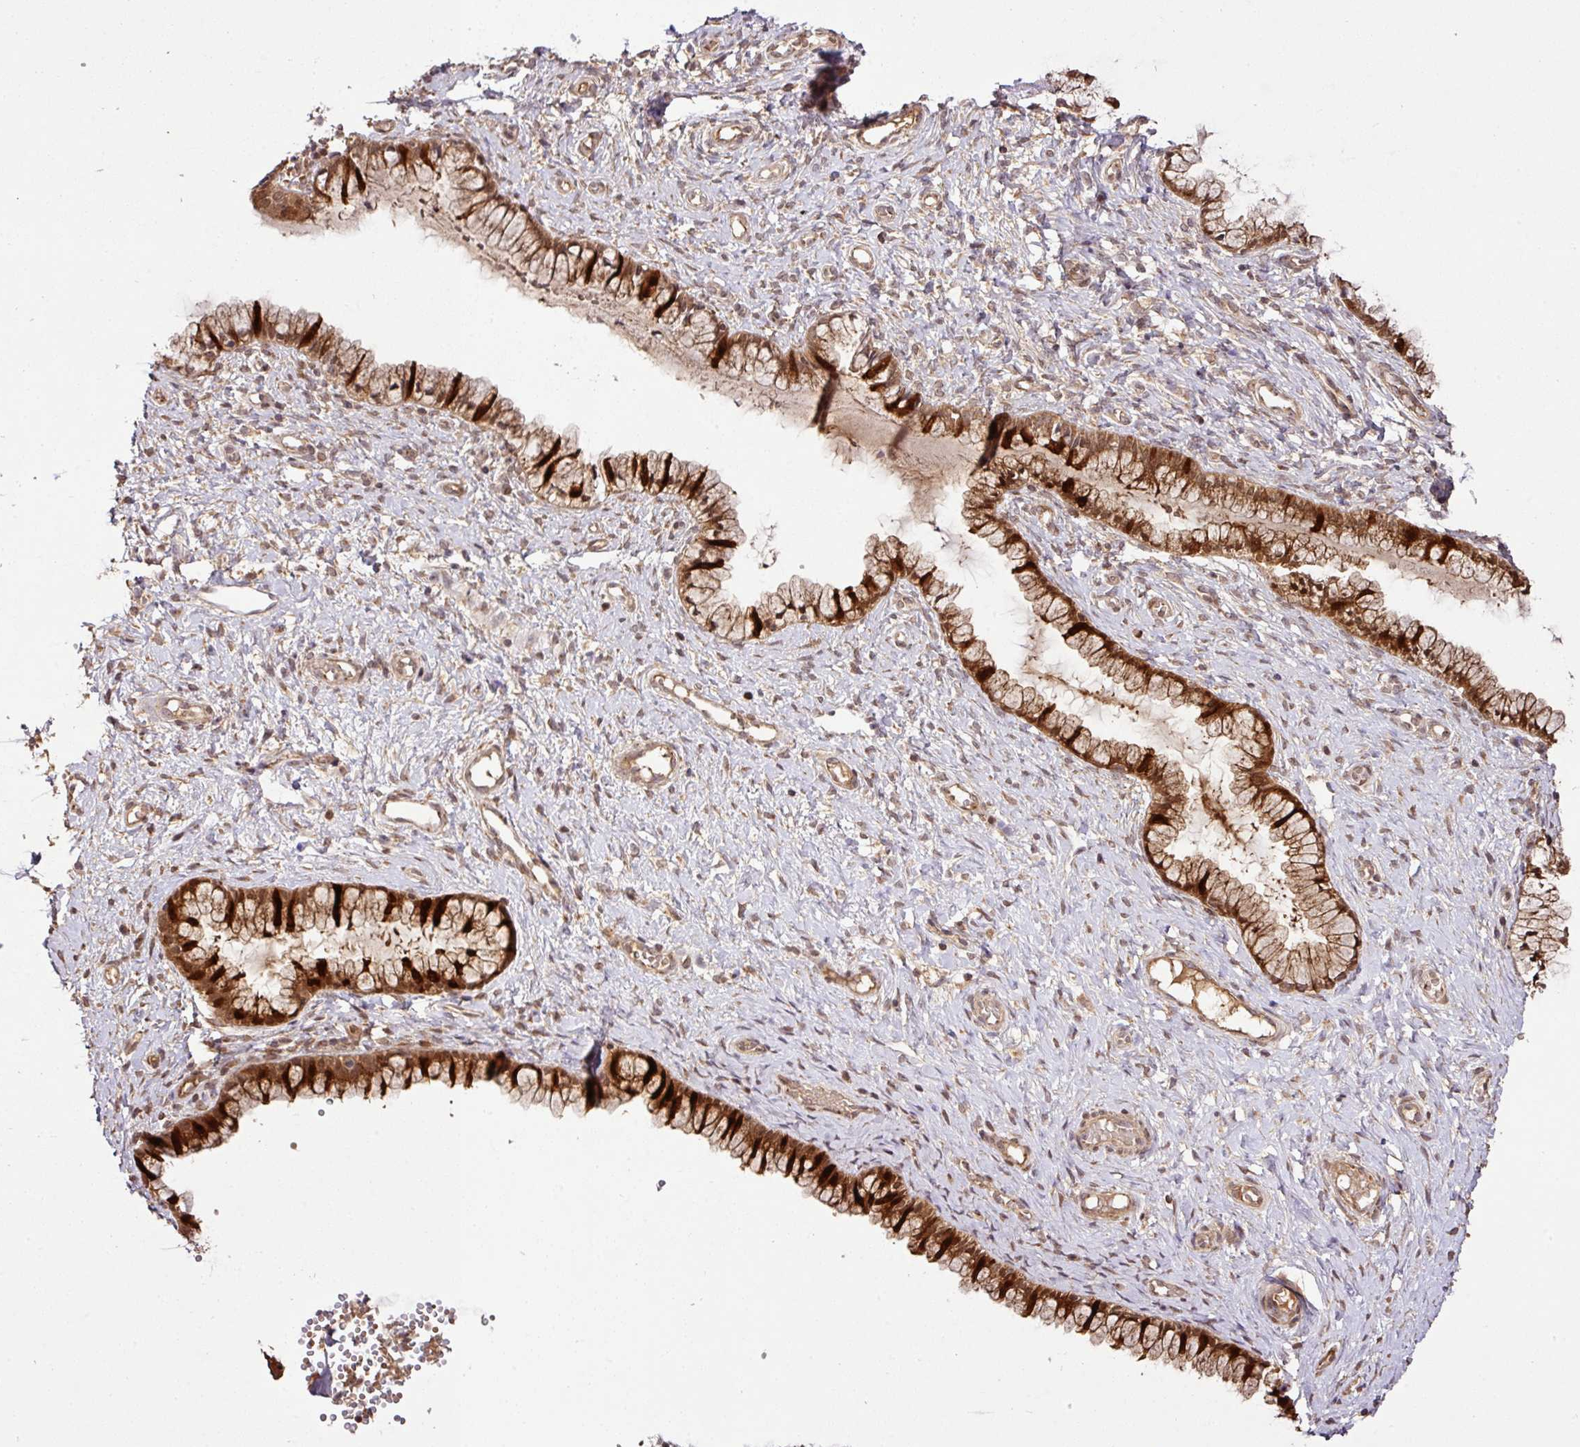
{"staining": {"intensity": "strong", "quantity": ">75%", "location": "cytoplasmic/membranous"}, "tissue": "cervix", "cell_type": "Glandular cells", "image_type": "normal", "snomed": [{"axis": "morphology", "description": "Normal tissue, NOS"}, {"axis": "topography", "description": "Cervix"}], "caption": "Immunohistochemical staining of normal cervix shows >75% levels of strong cytoplasmic/membranous protein positivity in about >75% of glandular cells.", "gene": "FAIM", "patient": {"sex": "female", "age": 36}}